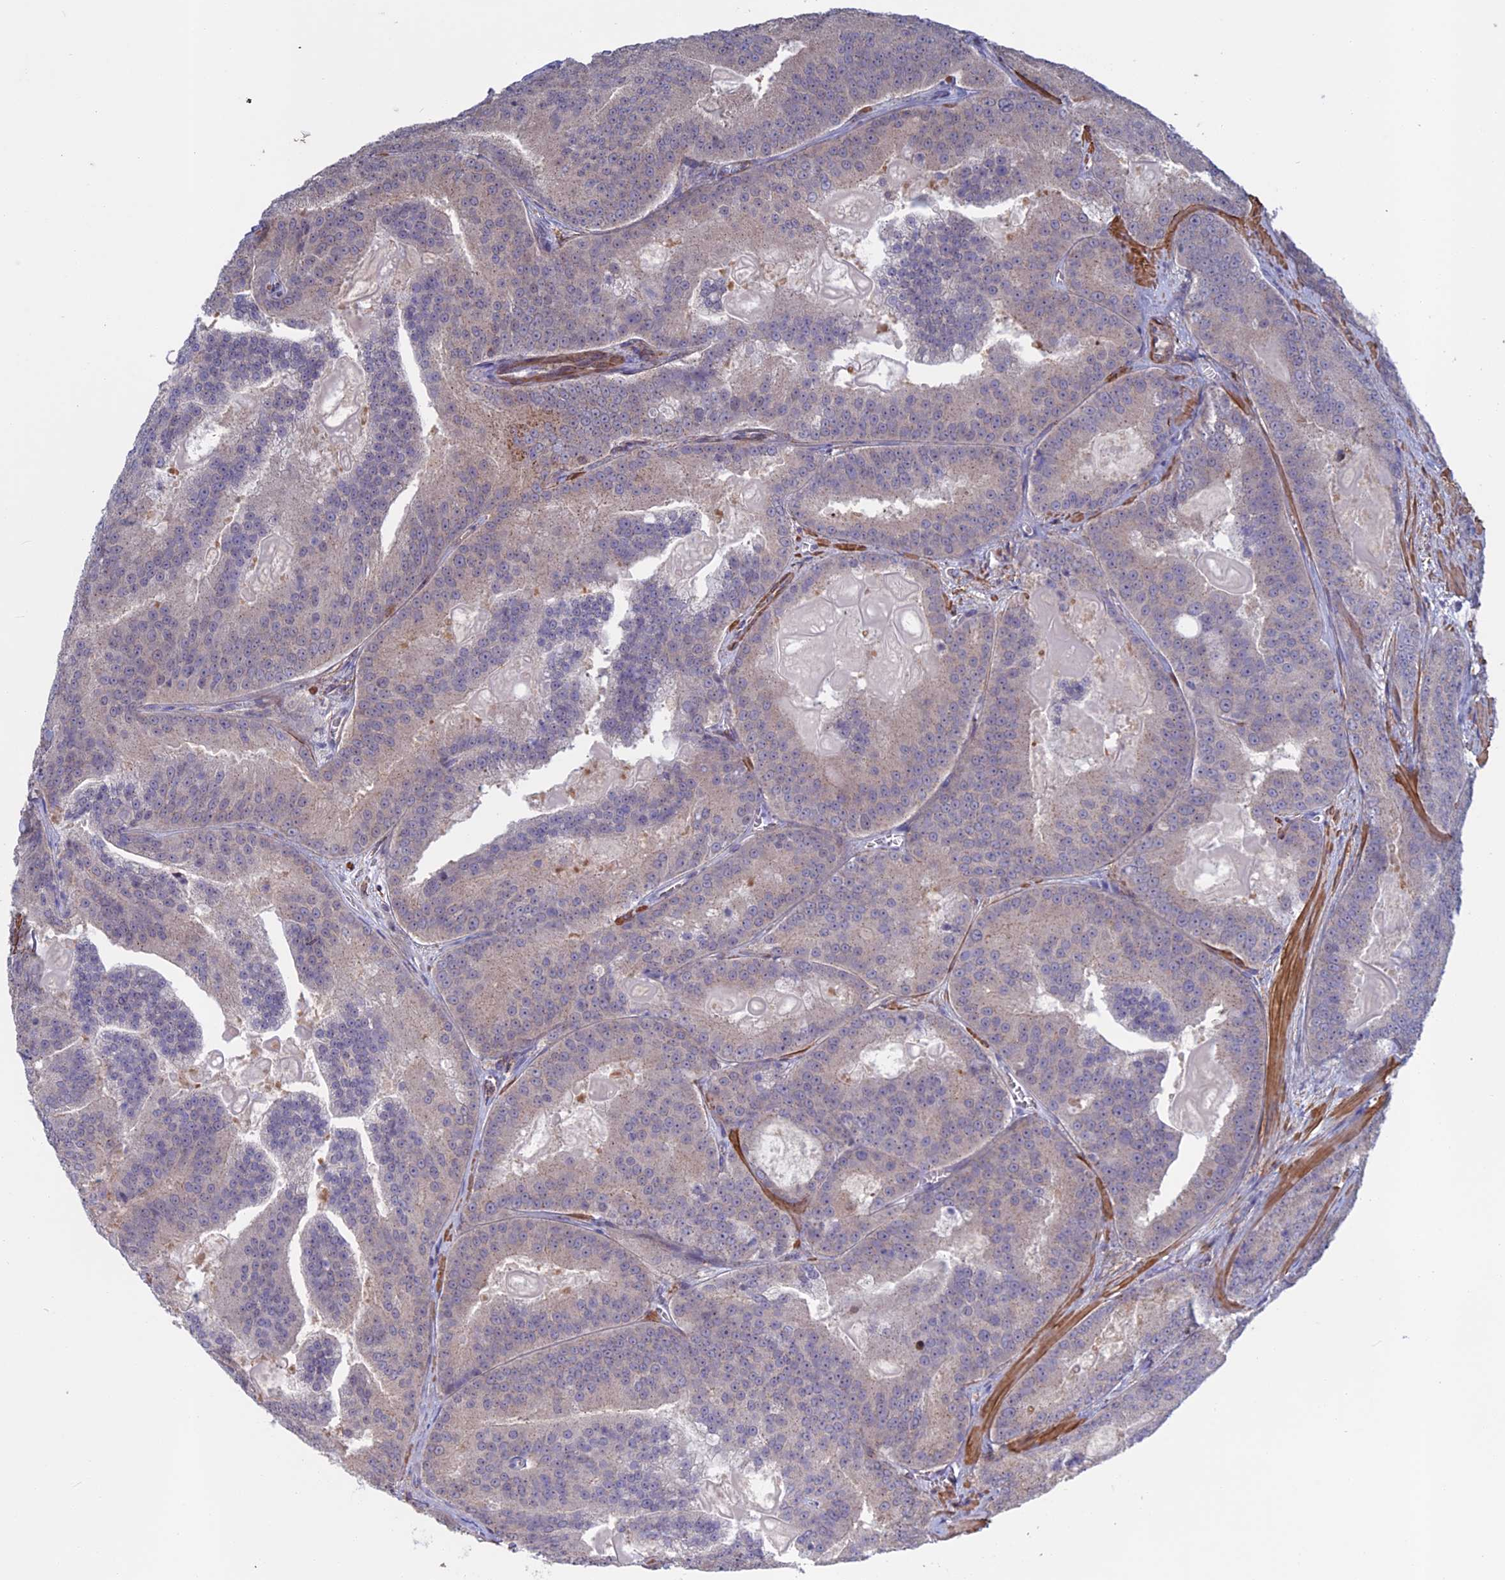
{"staining": {"intensity": "negative", "quantity": "none", "location": "none"}, "tissue": "prostate cancer", "cell_type": "Tumor cells", "image_type": "cancer", "snomed": [{"axis": "morphology", "description": "Adenocarcinoma, High grade"}, {"axis": "topography", "description": "Prostate"}], "caption": "Adenocarcinoma (high-grade) (prostate) was stained to show a protein in brown. There is no significant expression in tumor cells.", "gene": "LYPD5", "patient": {"sex": "male", "age": 61}}